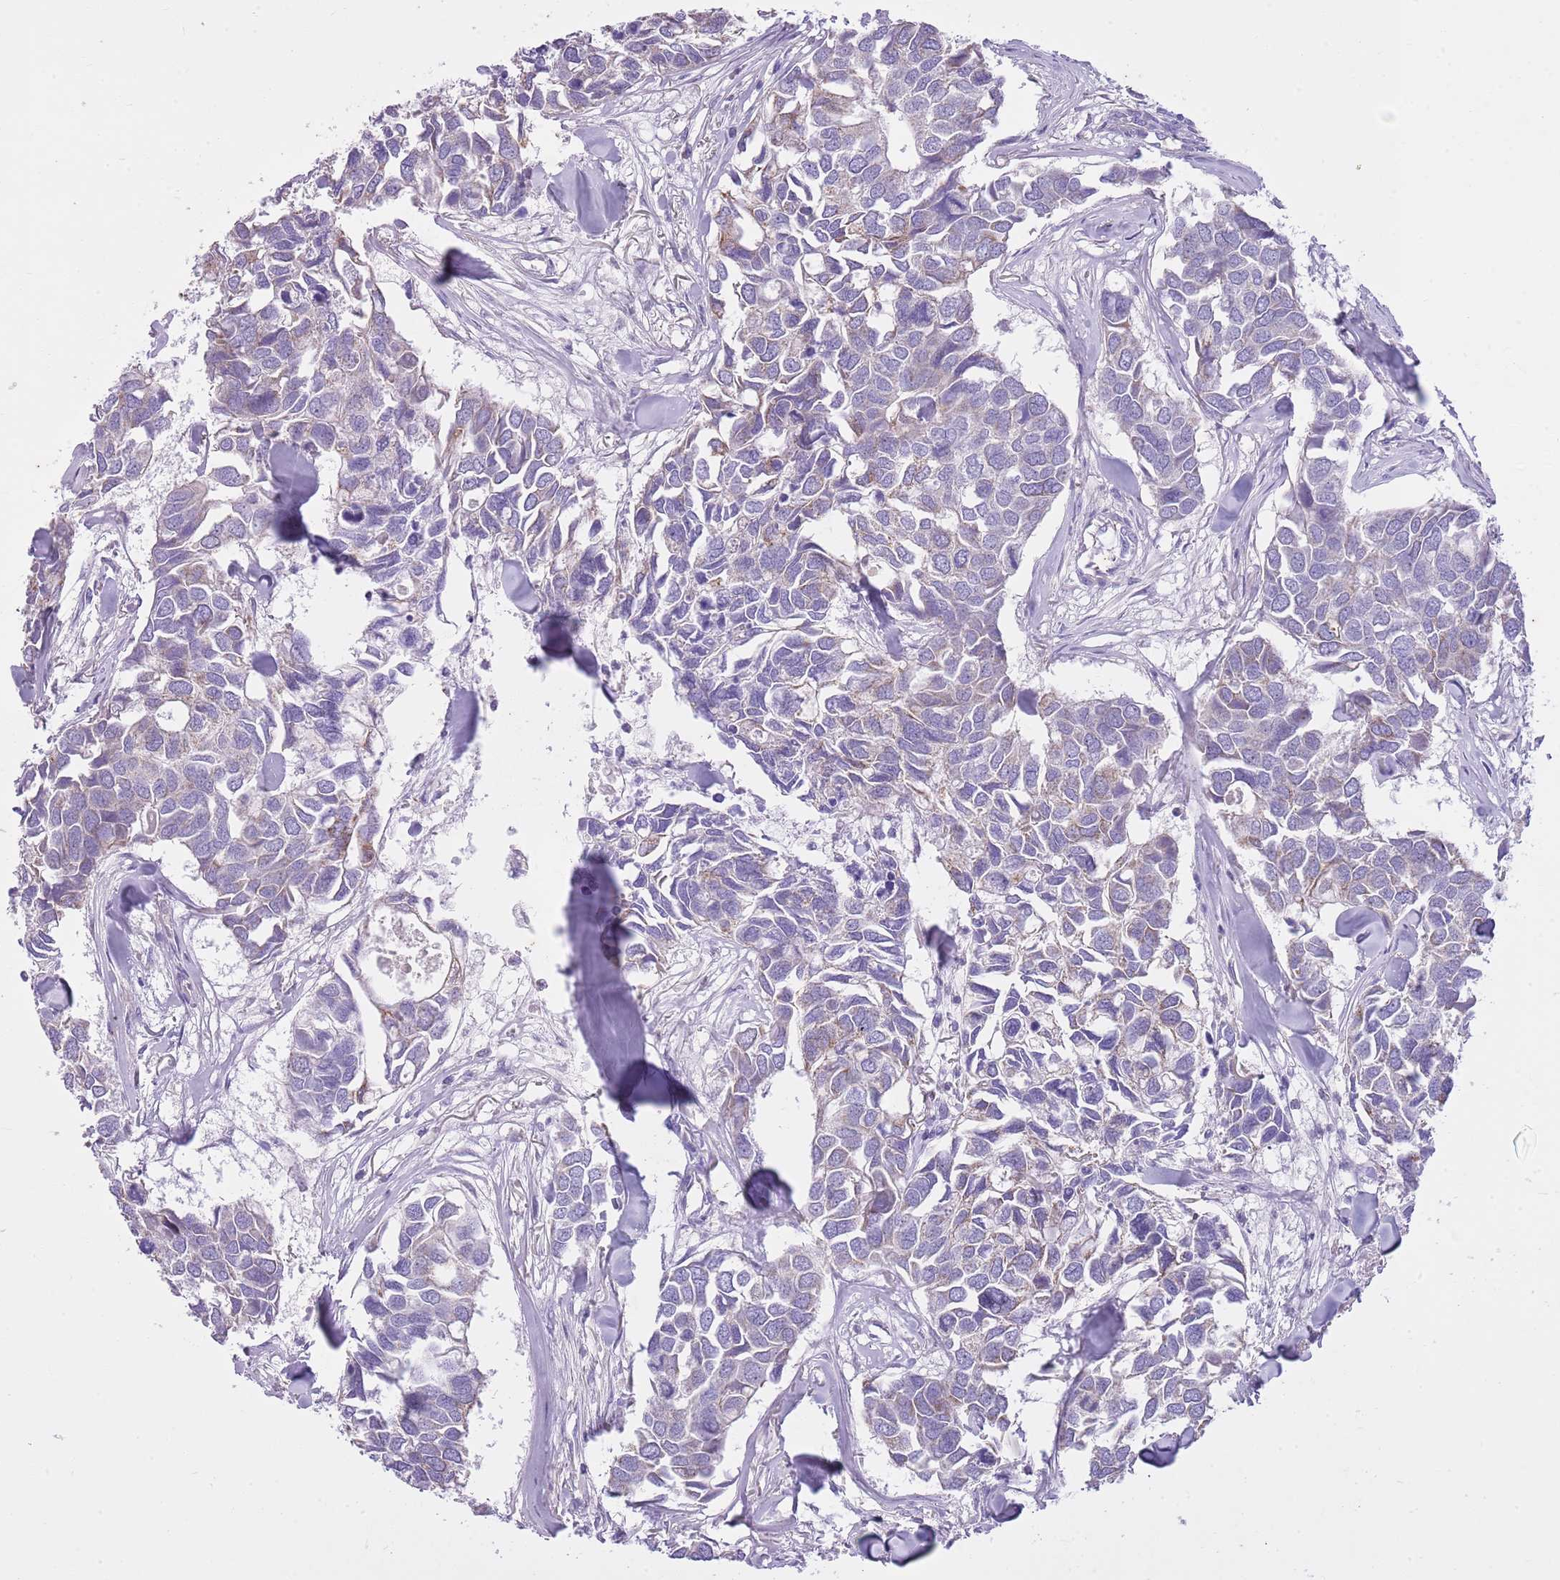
{"staining": {"intensity": "weak", "quantity": "<25%", "location": "cytoplasmic/membranous"}, "tissue": "breast cancer", "cell_type": "Tumor cells", "image_type": "cancer", "snomed": [{"axis": "morphology", "description": "Duct carcinoma"}, {"axis": "topography", "description": "Breast"}], "caption": "Immunohistochemistry (IHC) image of human breast cancer stained for a protein (brown), which reveals no expression in tumor cells.", "gene": "CNPPD1", "patient": {"sex": "female", "age": 83}}